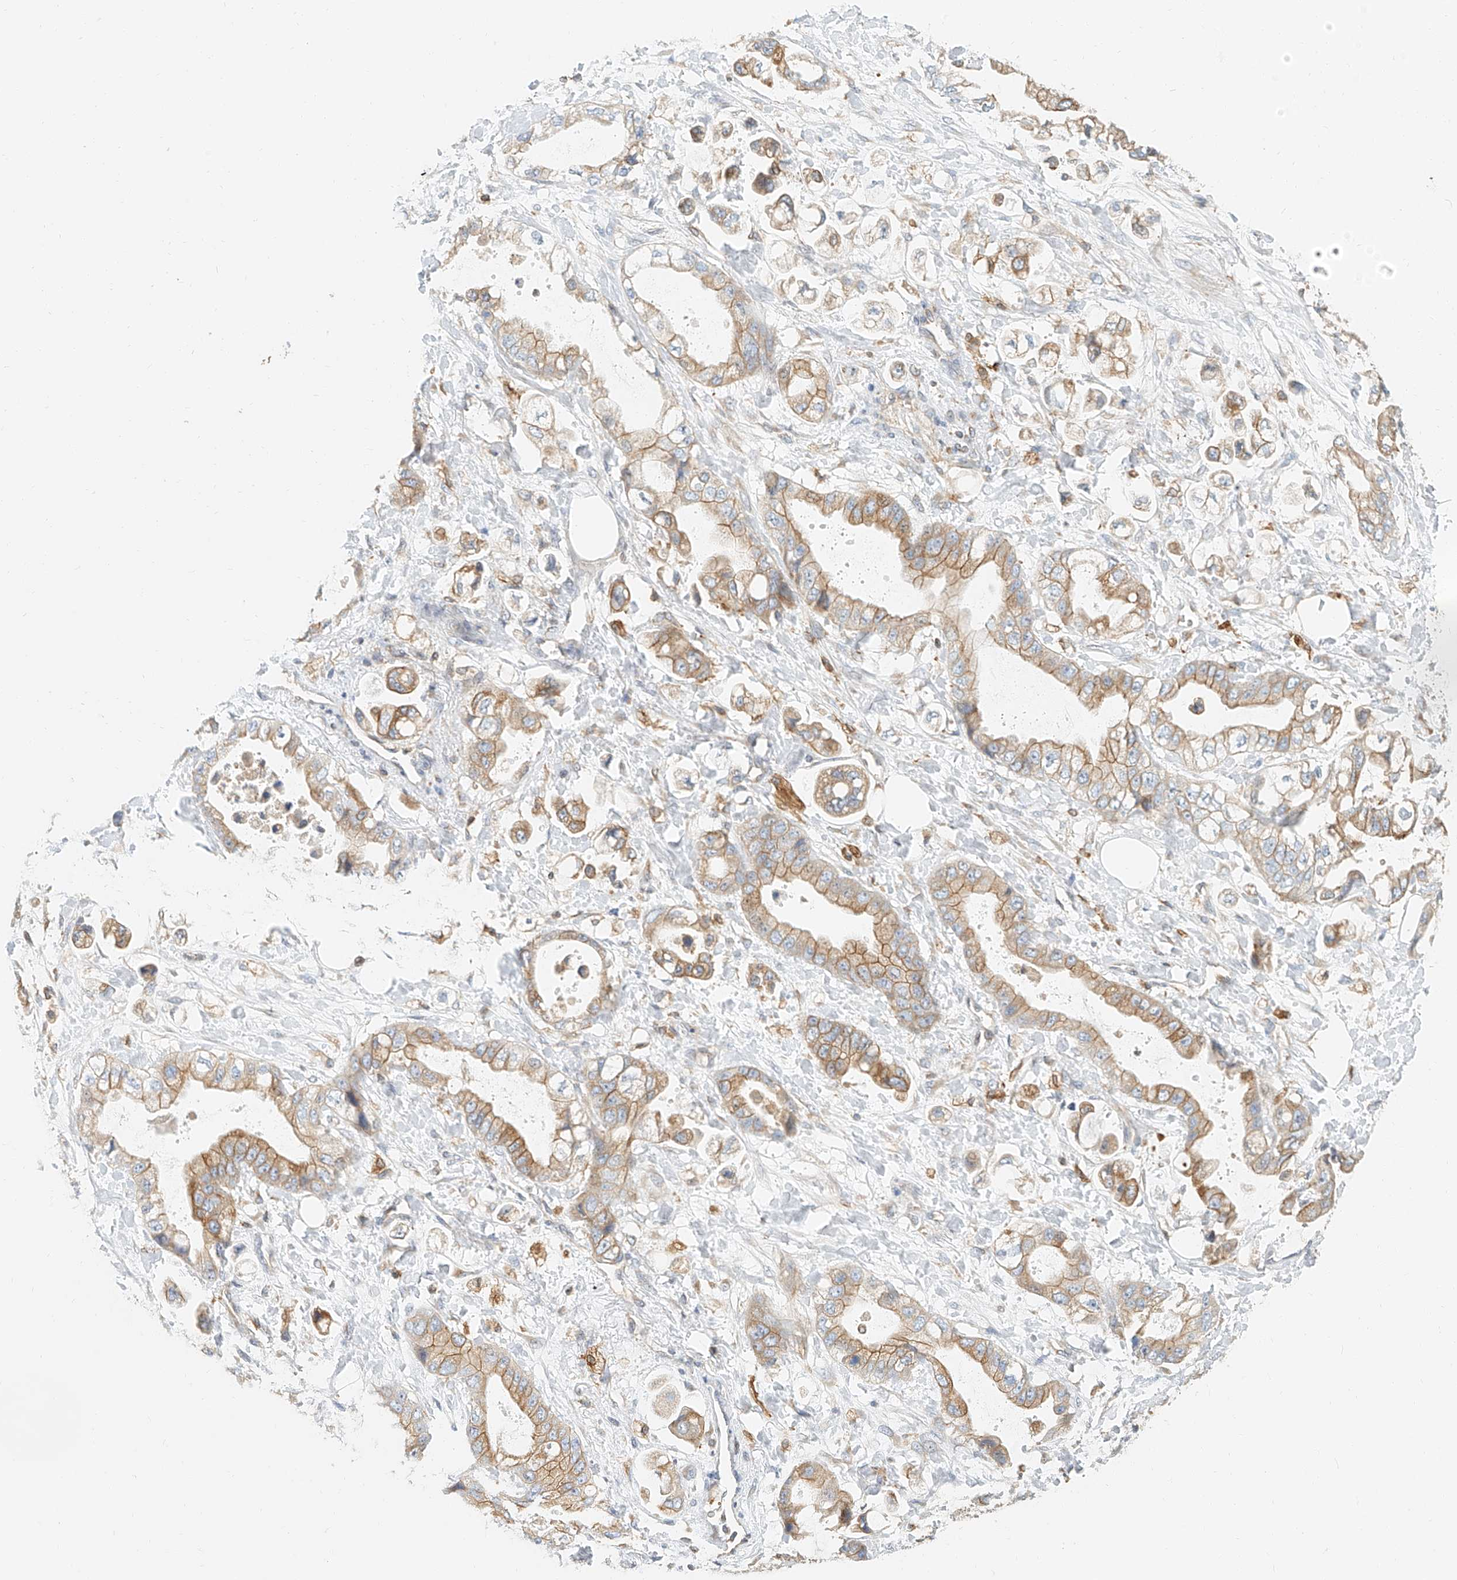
{"staining": {"intensity": "moderate", "quantity": ">75%", "location": "cytoplasmic/membranous"}, "tissue": "stomach cancer", "cell_type": "Tumor cells", "image_type": "cancer", "snomed": [{"axis": "morphology", "description": "Adenocarcinoma, NOS"}, {"axis": "topography", "description": "Stomach"}], "caption": "A high-resolution histopathology image shows immunohistochemistry (IHC) staining of stomach cancer (adenocarcinoma), which displays moderate cytoplasmic/membranous positivity in approximately >75% of tumor cells. The protein is stained brown, and the nuclei are stained in blue (DAB IHC with brightfield microscopy, high magnification).", "gene": "DHRS7", "patient": {"sex": "male", "age": 62}}